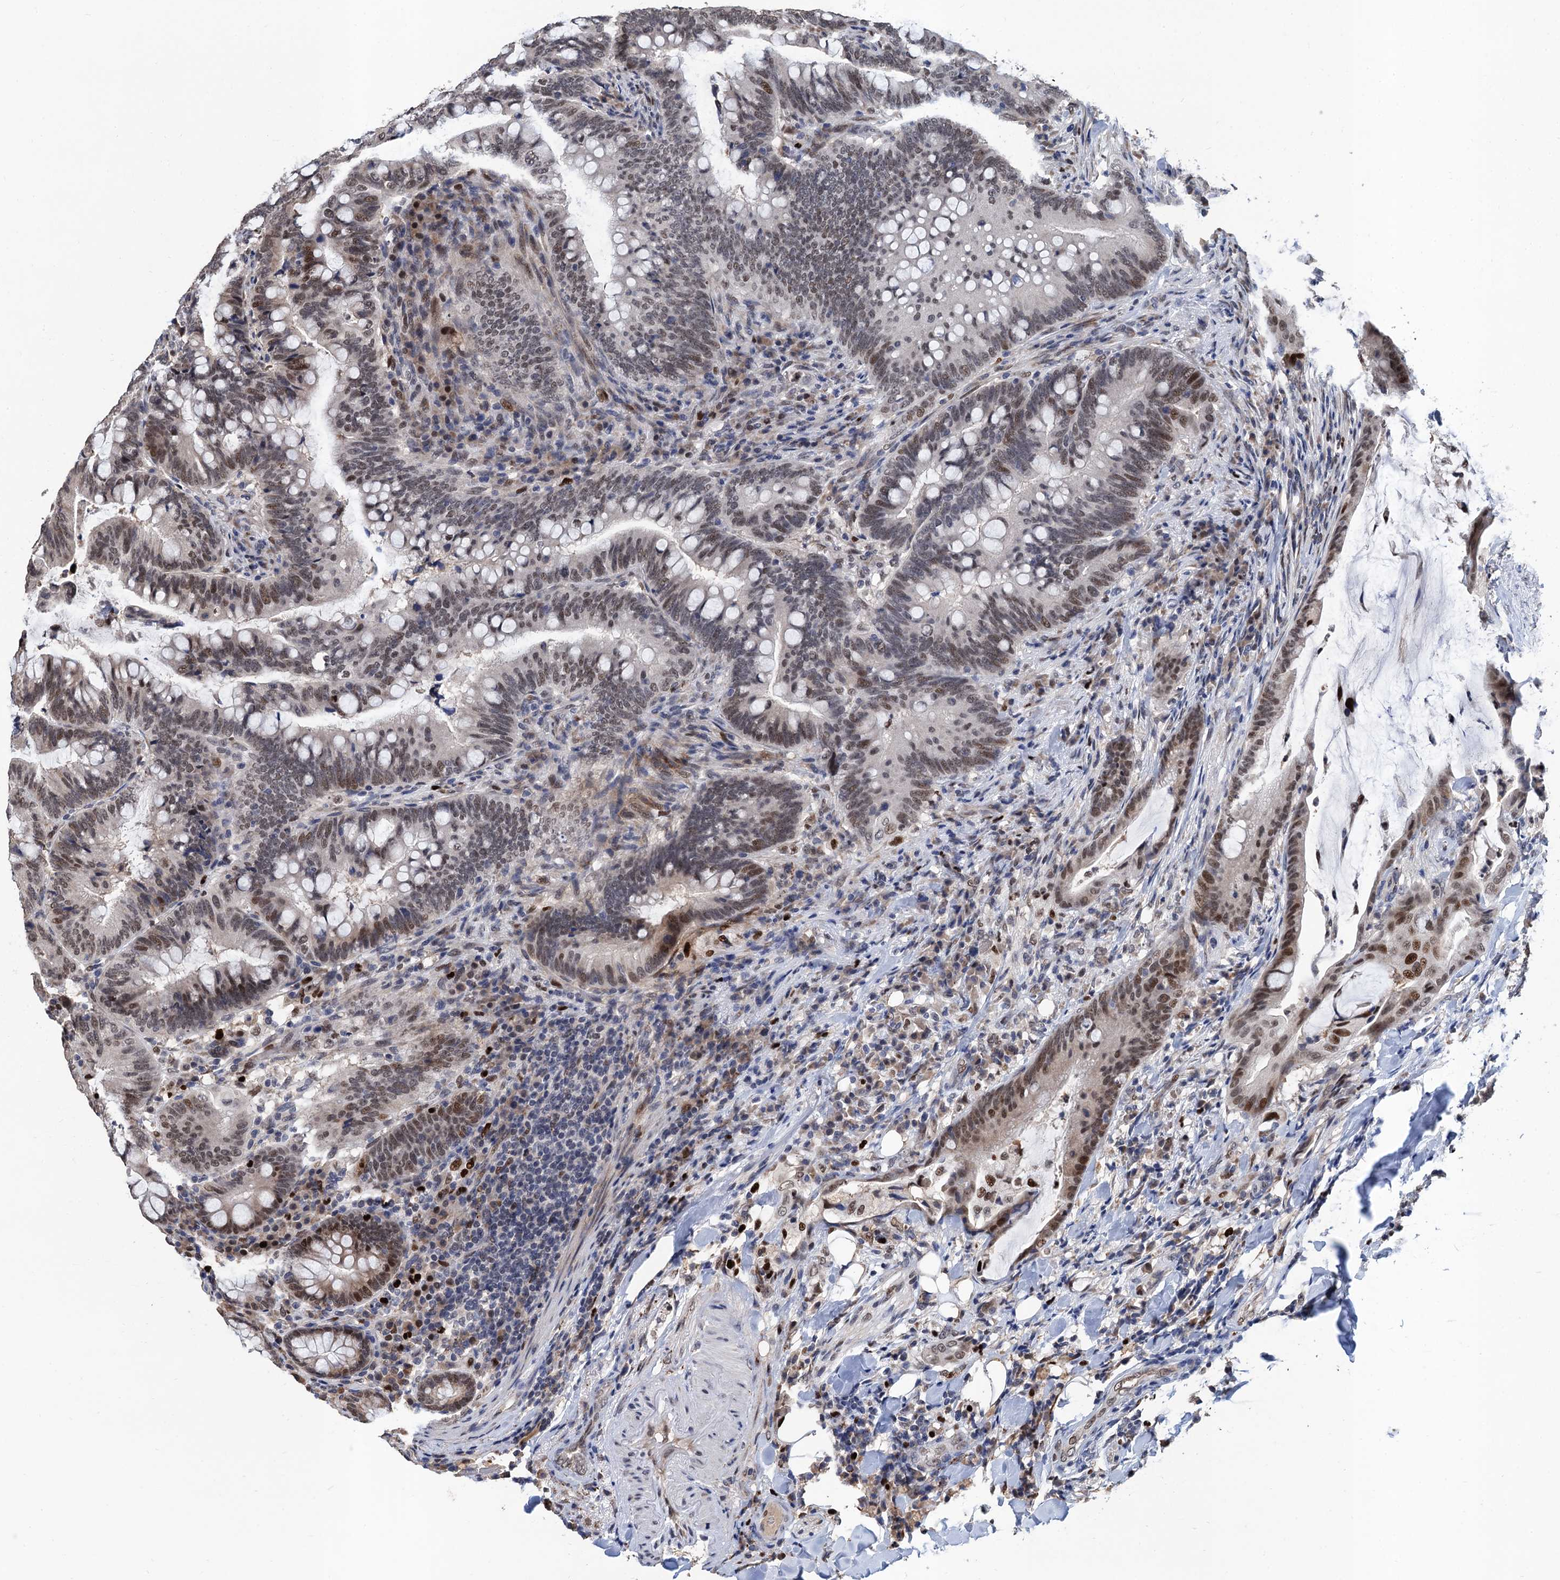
{"staining": {"intensity": "moderate", "quantity": "25%-75%", "location": "nuclear"}, "tissue": "colorectal cancer", "cell_type": "Tumor cells", "image_type": "cancer", "snomed": [{"axis": "morphology", "description": "Adenocarcinoma, NOS"}, {"axis": "topography", "description": "Colon"}], "caption": "Immunohistochemistry (DAB) staining of human colorectal cancer reveals moderate nuclear protein positivity in about 25%-75% of tumor cells.", "gene": "TSEN34", "patient": {"sex": "female", "age": 66}}